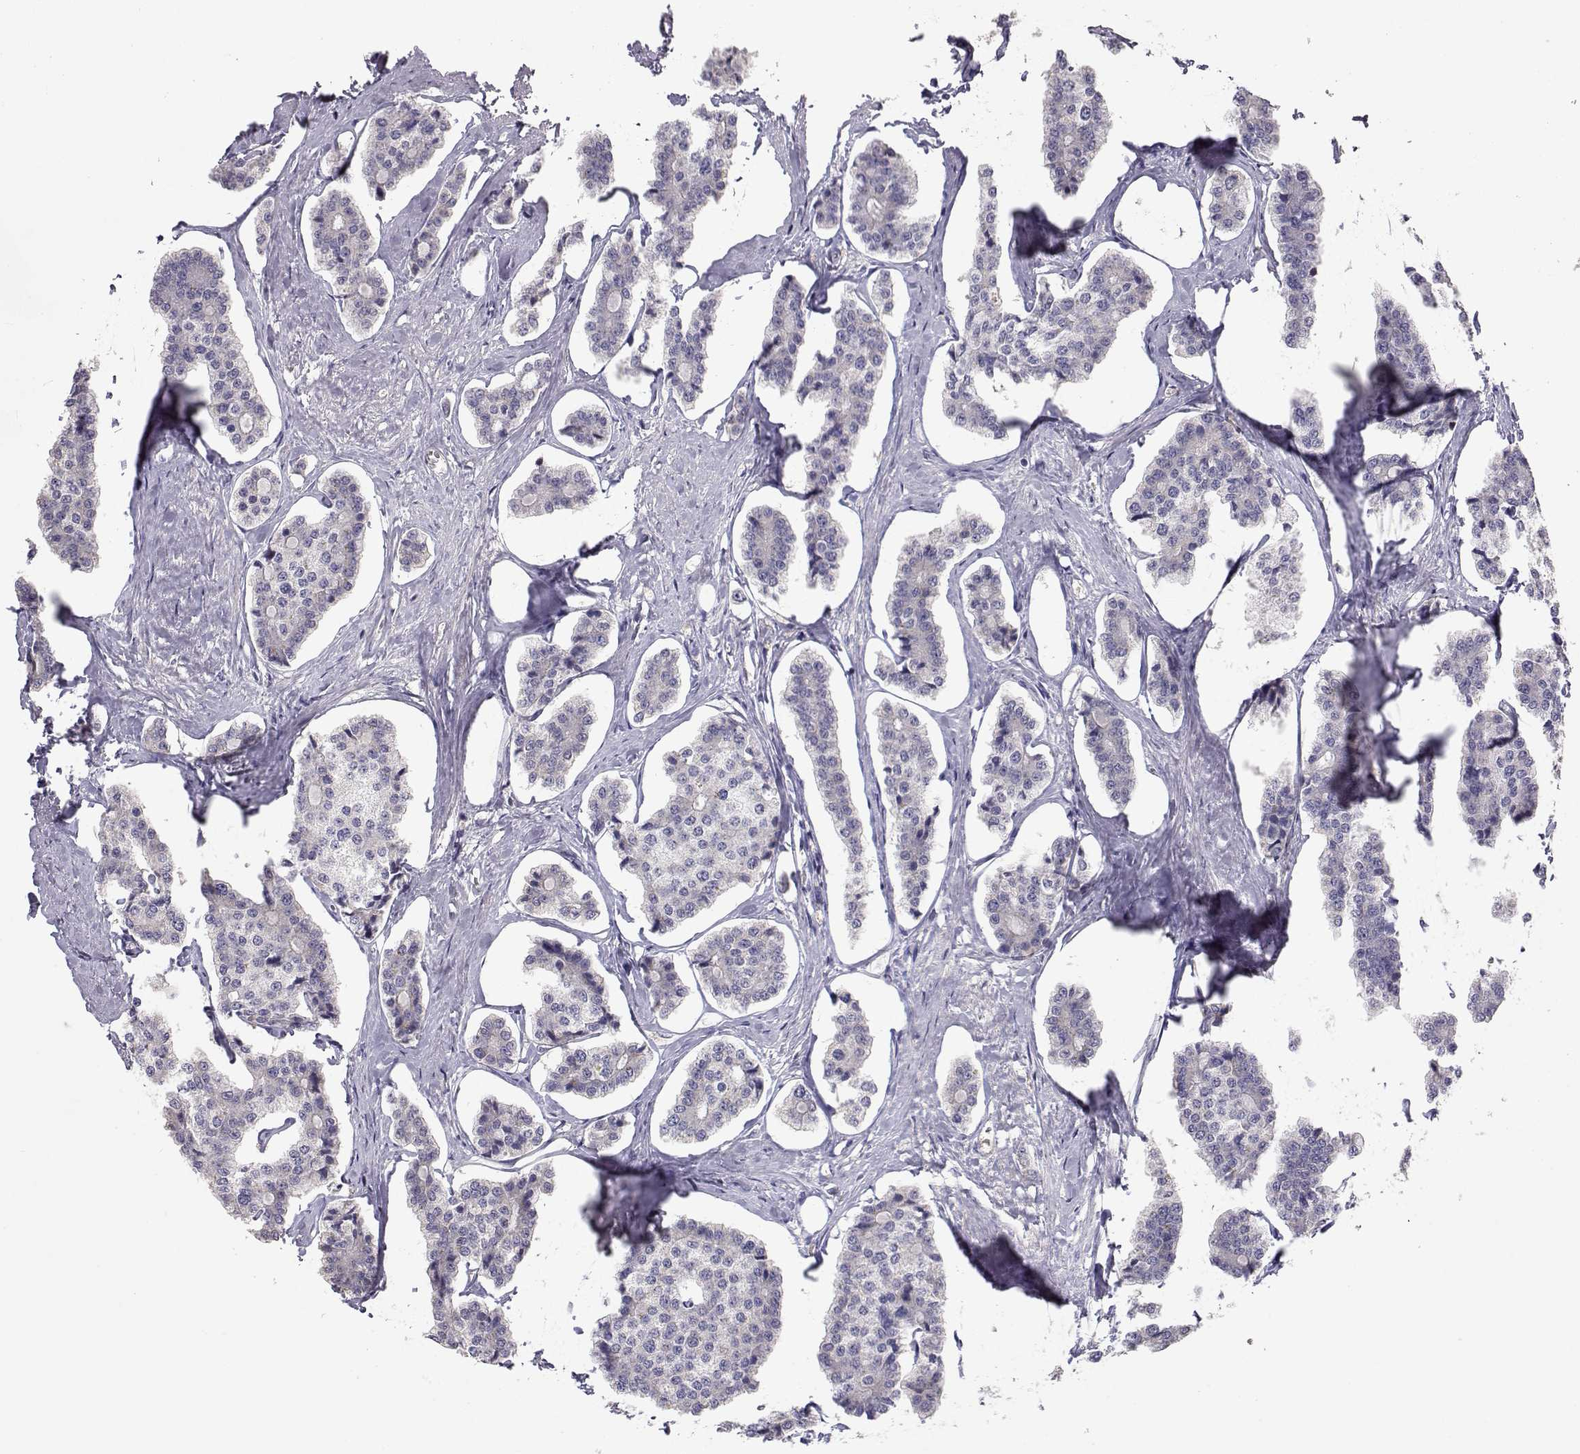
{"staining": {"intensity": "negative", "quantity": "none", "location": "none"}, "tissue": "carcinoid", "cell_type": "Tumor cells", "image_type": "cancer", "snomed": [{"axis": "morphology", "description": "Carcinoid, malignant, NOS"}, {"axis": "topography", "description": "Small intestine"}], "caption": "Immunohistochemistry (IHC) micrograph of neoplastic tissue: human malignant carcinoid stained with DAB displays no significant protein positivity in tumor cells. (DAB IHC visualized using brightfield microscopy, high magnification).", "gene": "NCAM2", "patient": {"sex": "female", "age": 65}}